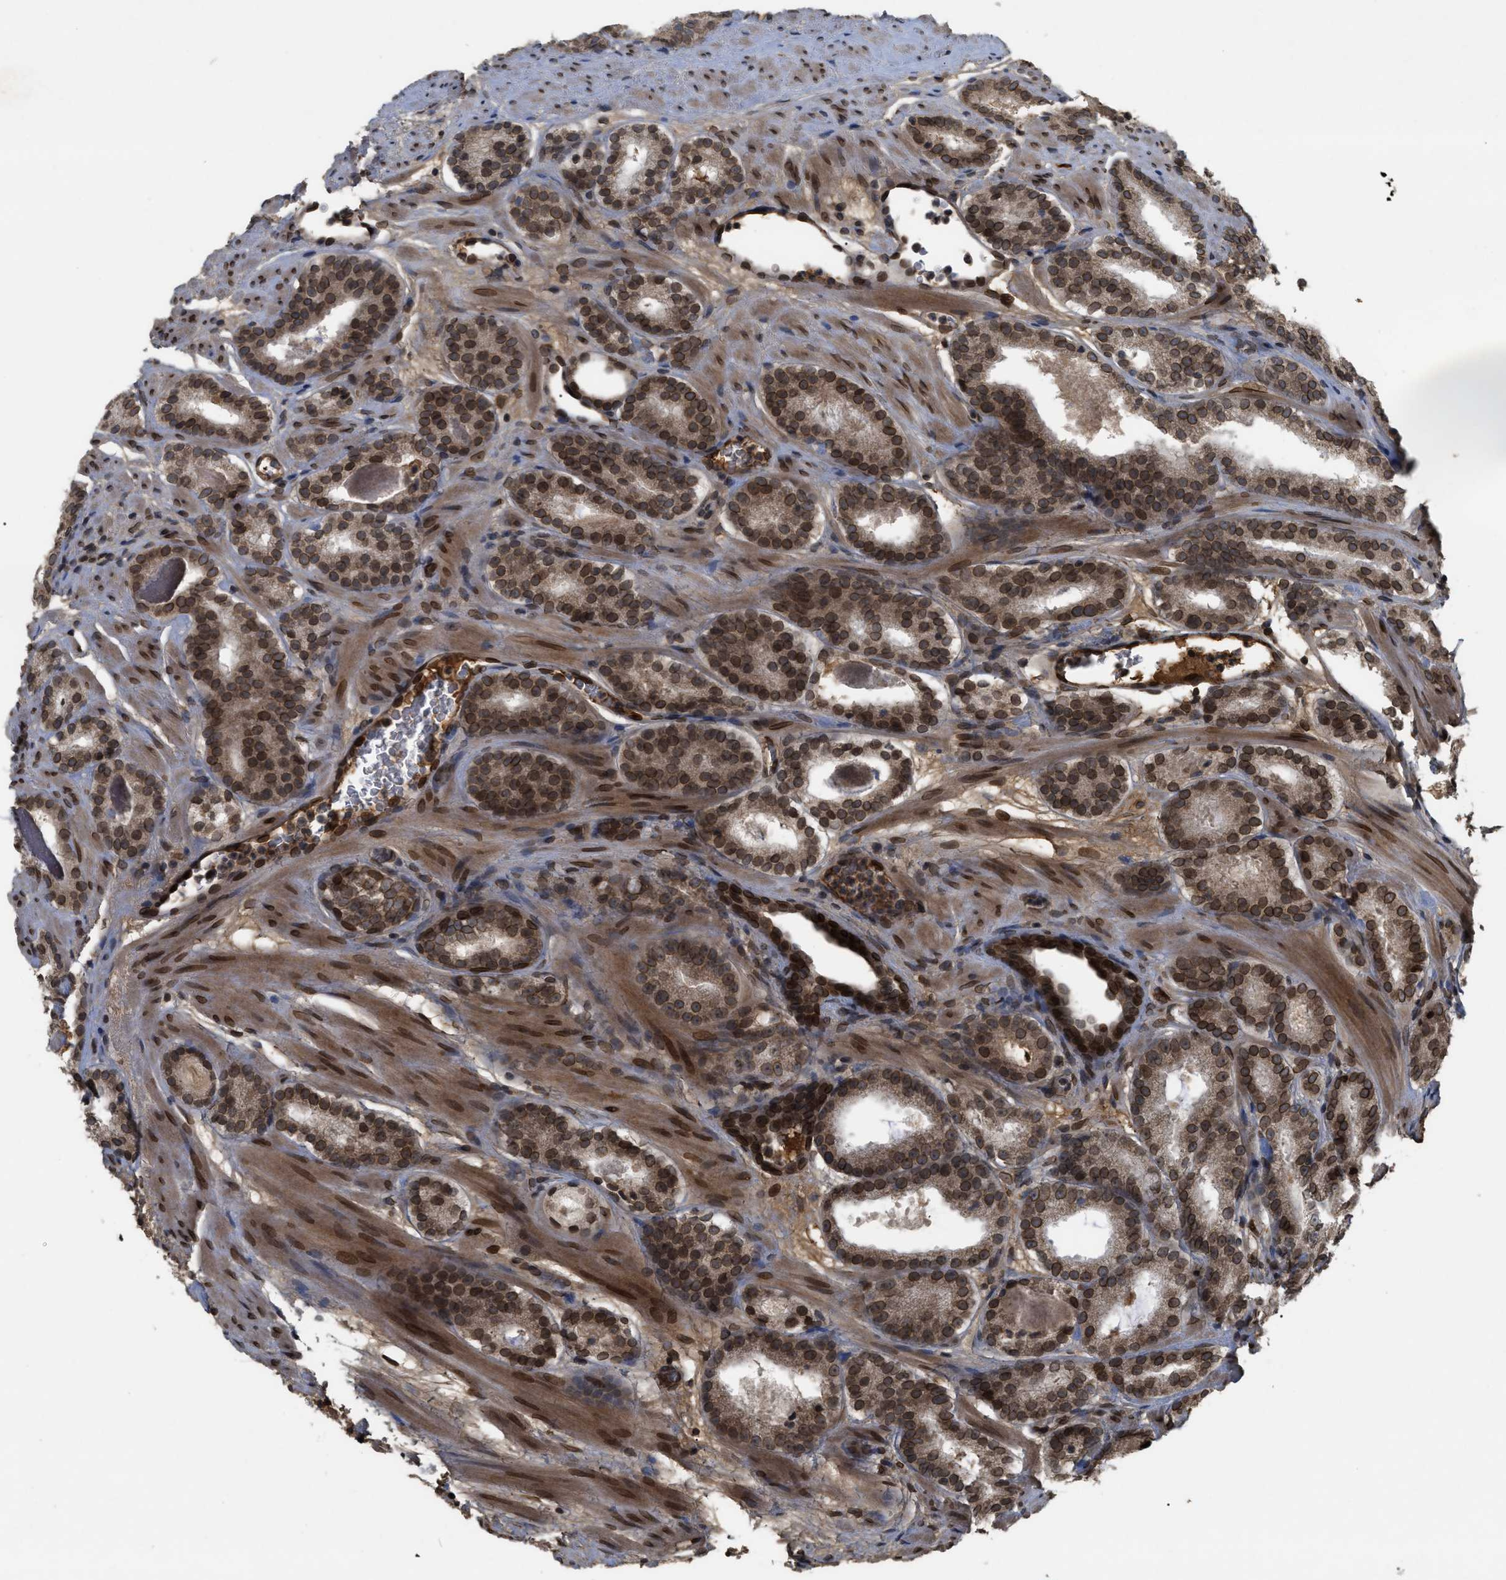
{"staining": {"intensity": "strong", "quantity": ">75%", "location": "cytoplasmic/membranous,nuclear"}, "tissue": "prostate cancer", "cell_type": "Tumor cells", "image_type": "cancer", "snomed": [{"axis": "morphology", "description": "Adenocarcinoma, Low grade"}, {"axis": "topography", "description": "Prostate"}], "caption": "The image exhibits a brown stain indicating the presence of a protein in the cytoplasmic/membranous and nuclear of tumor cells in low-grade adenocarcinoma (prostate).", "gene": "CRY1", "patient": {"sex": "male", "age": 69}}